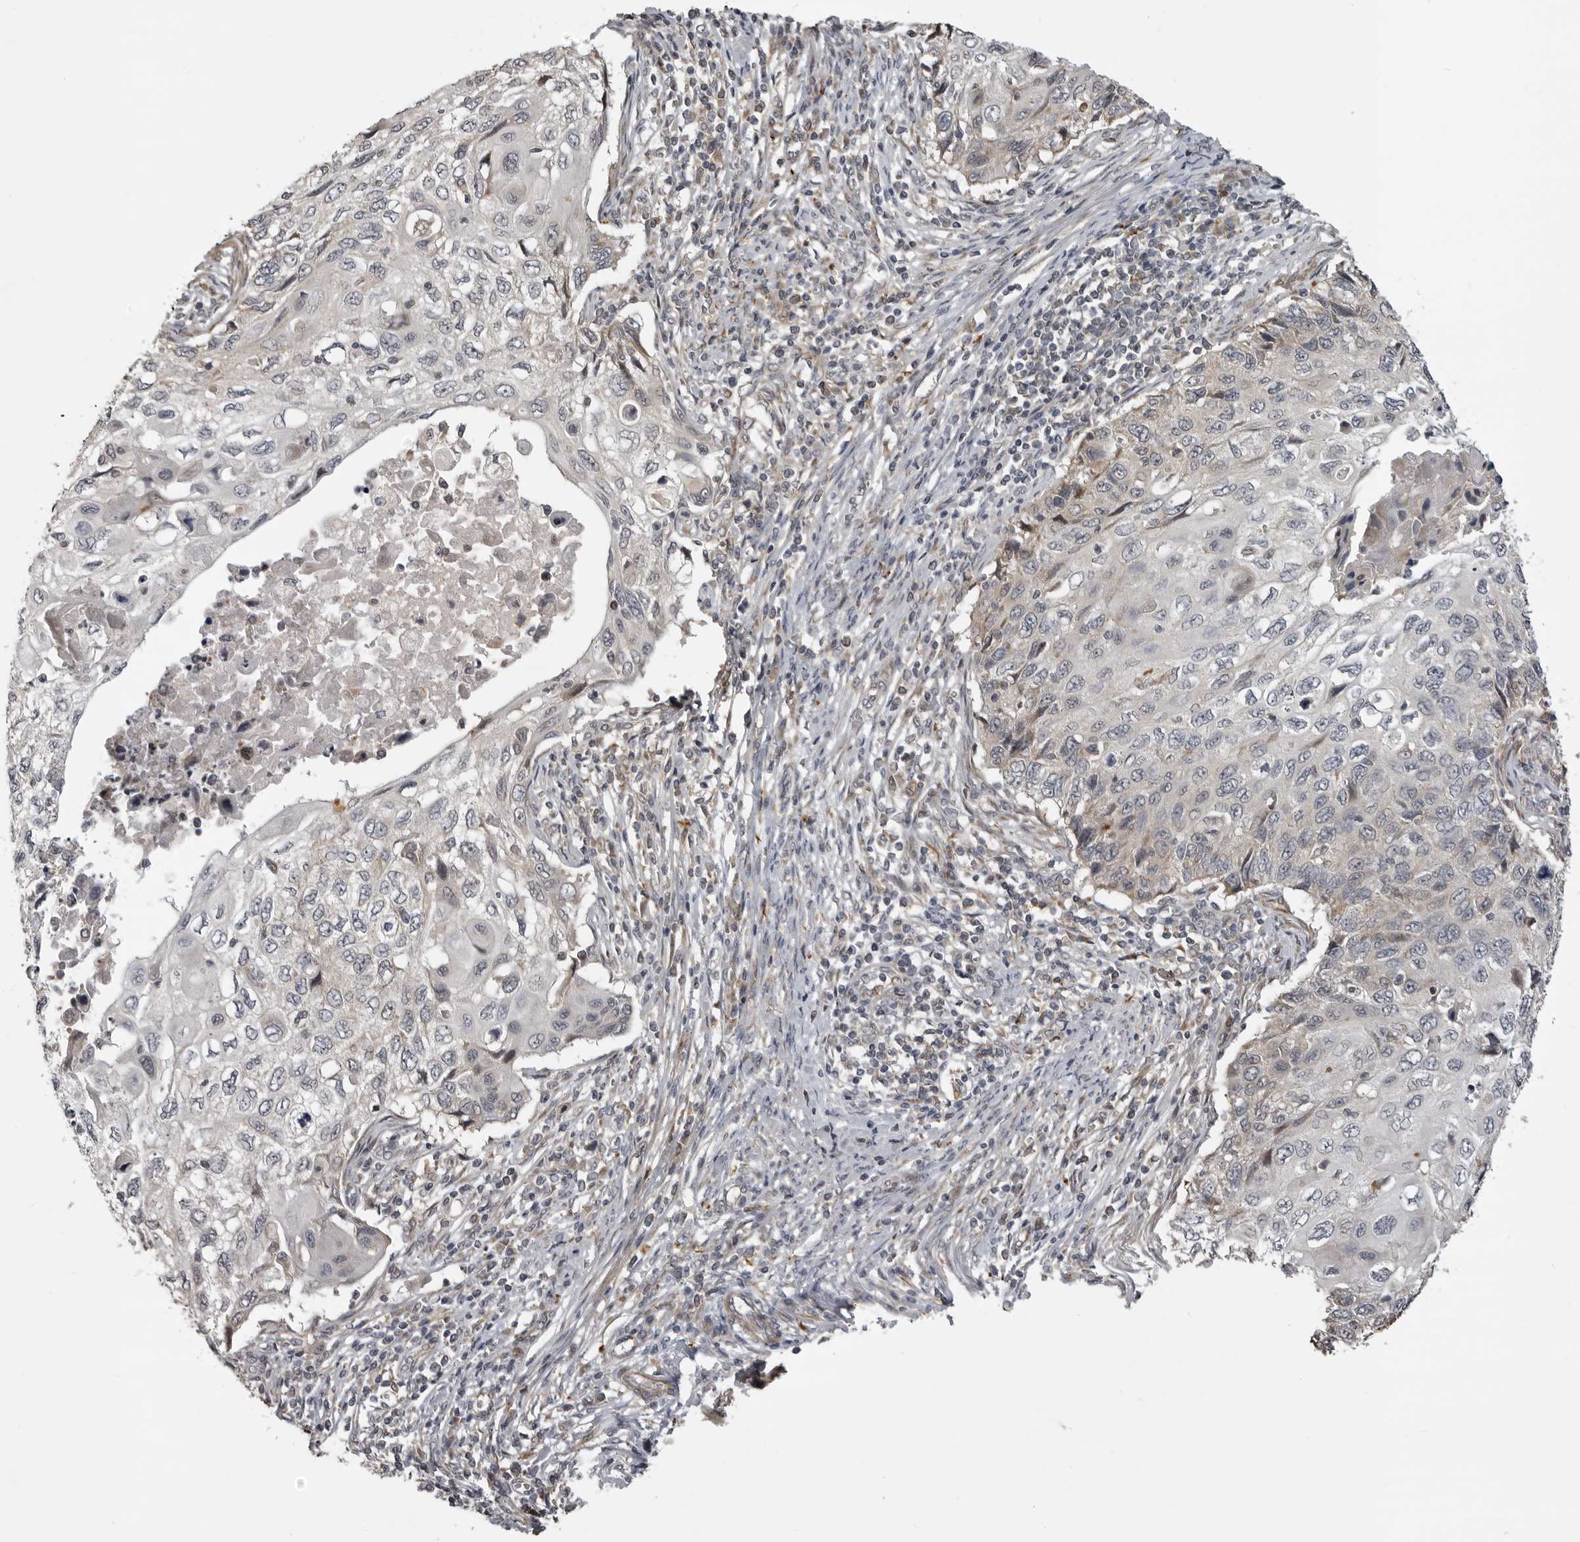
{"staining": {"intensity": "negative", "quantity": "none", "location": "none"}, "tissue": "cervical cancer", "cell_type": "Tumor cells", "image_type": "cancer", "snomed": [{"axis": "morphology", "description": "Squamous cell carcinoma, NOS"}, {"axis": "topography", "description": "Cervix"}], "caption": "IHC micrograph of neoplastic tissue: squamous cell carcinoma (cervical) stained with DAB (3,3'-diaminobenzidine) demonstrates no significant protein positivity in tumor cells. Nuclei are stained in blue.", "gene": "ZNRF1", "patient": {"sex": "female", "age": 70}}